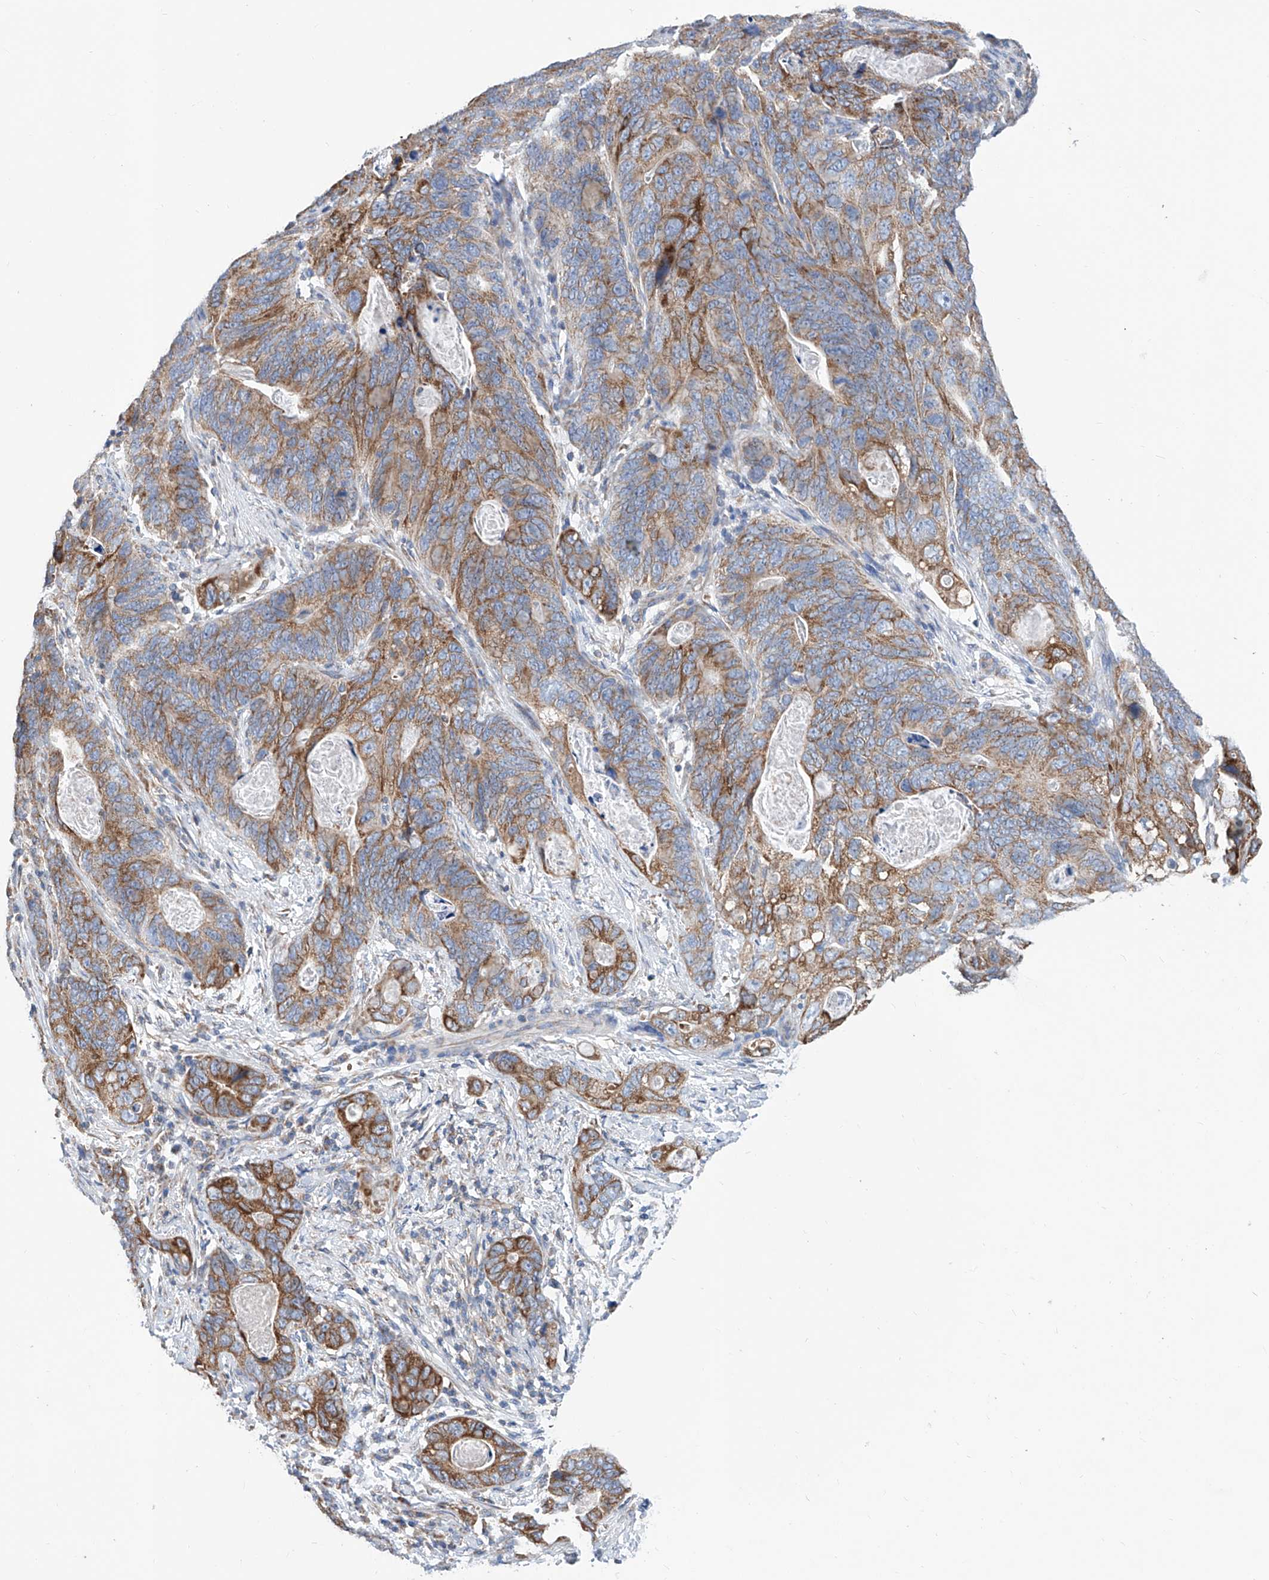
{"staining": {"intensity": "moderate", "quantity": ">75%", "location": "cytoplasmic/membranous"}, "tissue": "stomach cancer", "cell_type": "Tumor cells", "image_type": "cancer", "snomed": [{"axis": "morphology", "description": "Normal tissue, NOS"}, {"axis": "morphology", "description": "Adenocarcinoma, NOS"}, {"axis": "topography", "description": "Stomach"}], "caption": "A histopathology image of human stomach cancer stained for a protein shows moderate cytoplasmic/membranous brown staining in tumor cells. Nuclei are stained in blue.", "gene": "MAD2L1", "patient": {"sex": "female", "age": 89}}